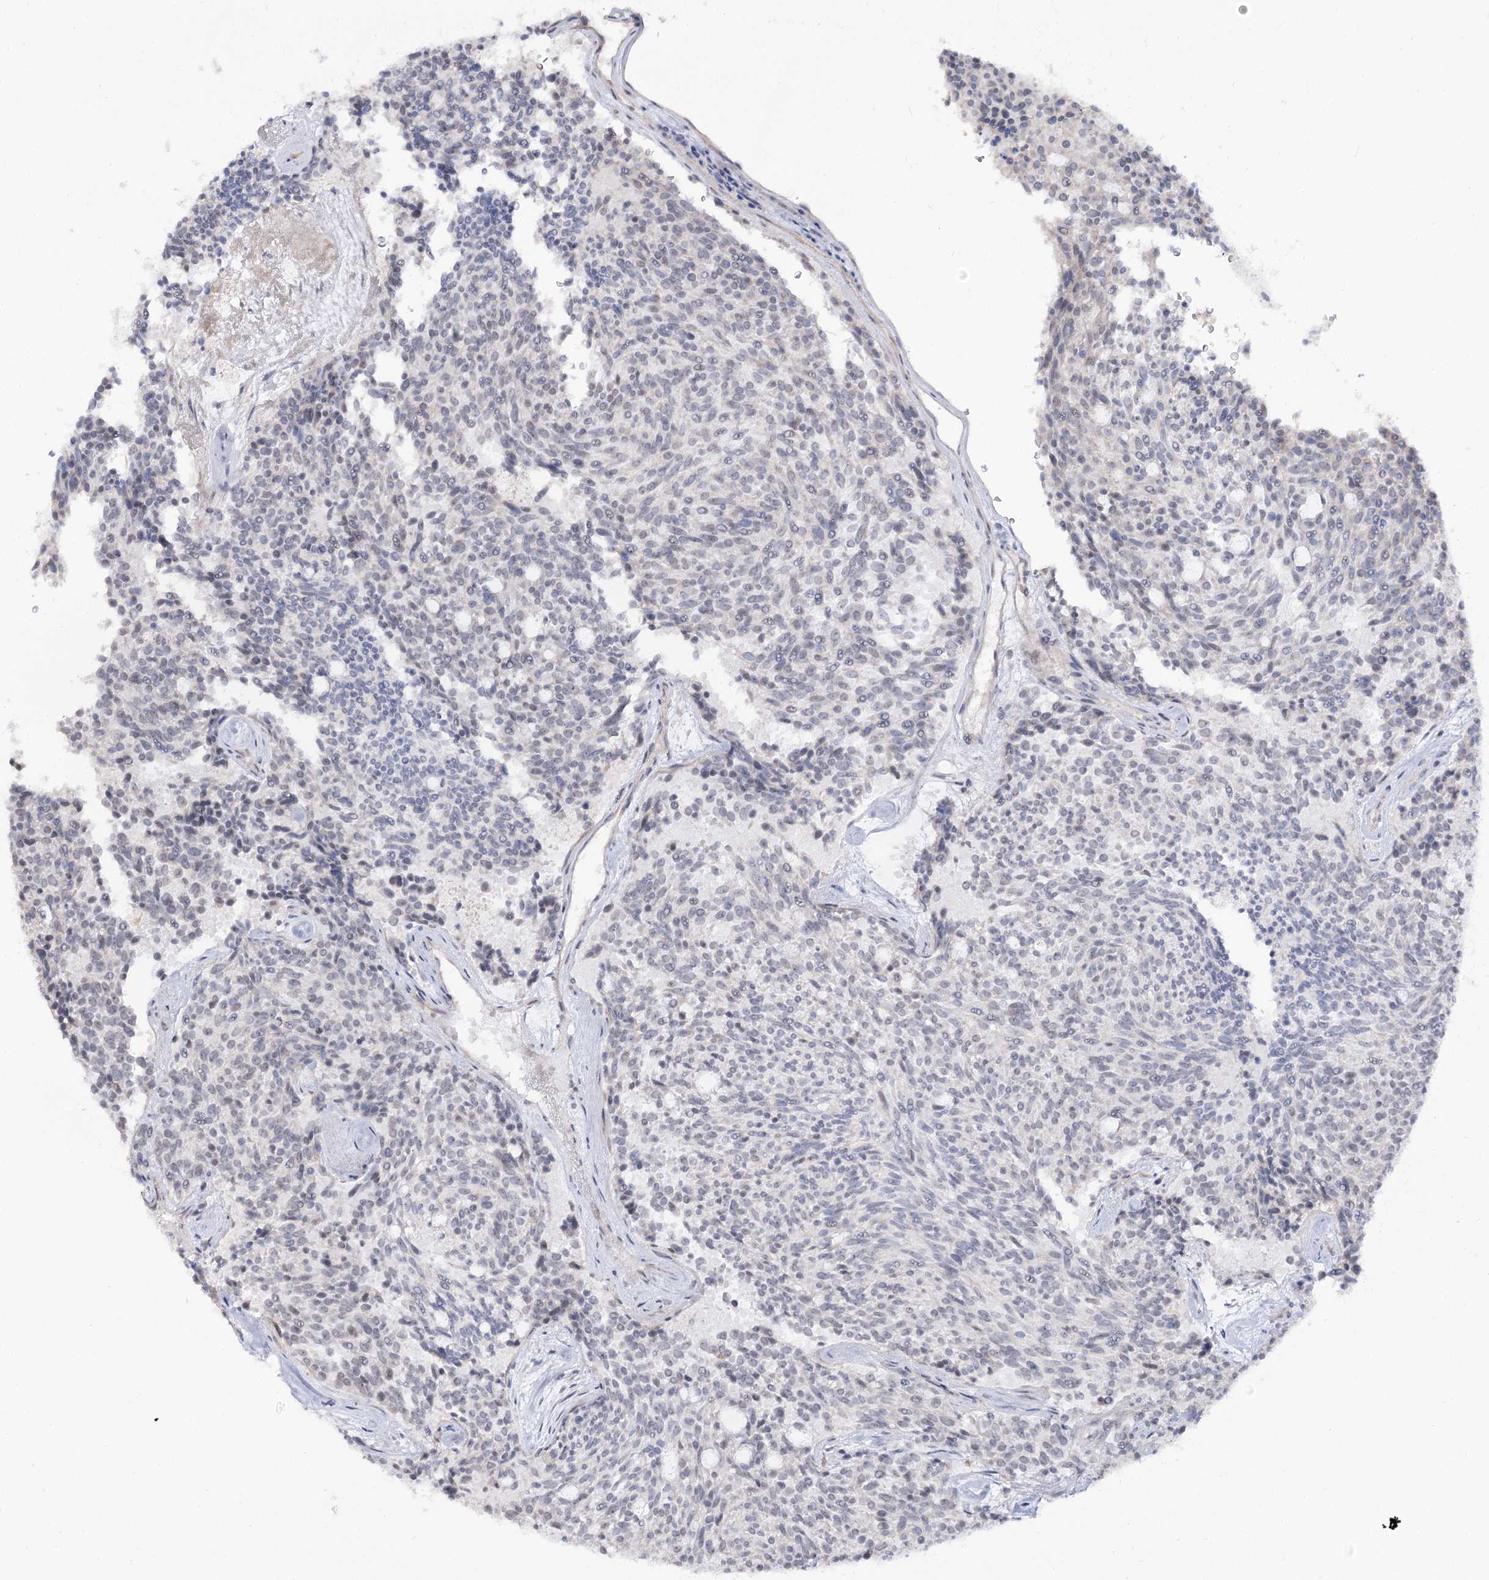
{"staining": {"intensity": "negative", "quantity": "none", "location": "none"}, "tissue": "carcinoid", "cell_type": "Tumor cells", "image_type": "cancer", "snomed": [{"axis": "morphology", "description": "Carcinoid, malignant, NOS"}, {"axis": "topography", "description": "Pancreas"}], "caption": "An immunohistochemistry image of malignant carcinoid is shown. There is no staining in tumor cells of malignant carcinoid.", "gene": "RRP9", "patient": {"sex": "female", "age": 54}}